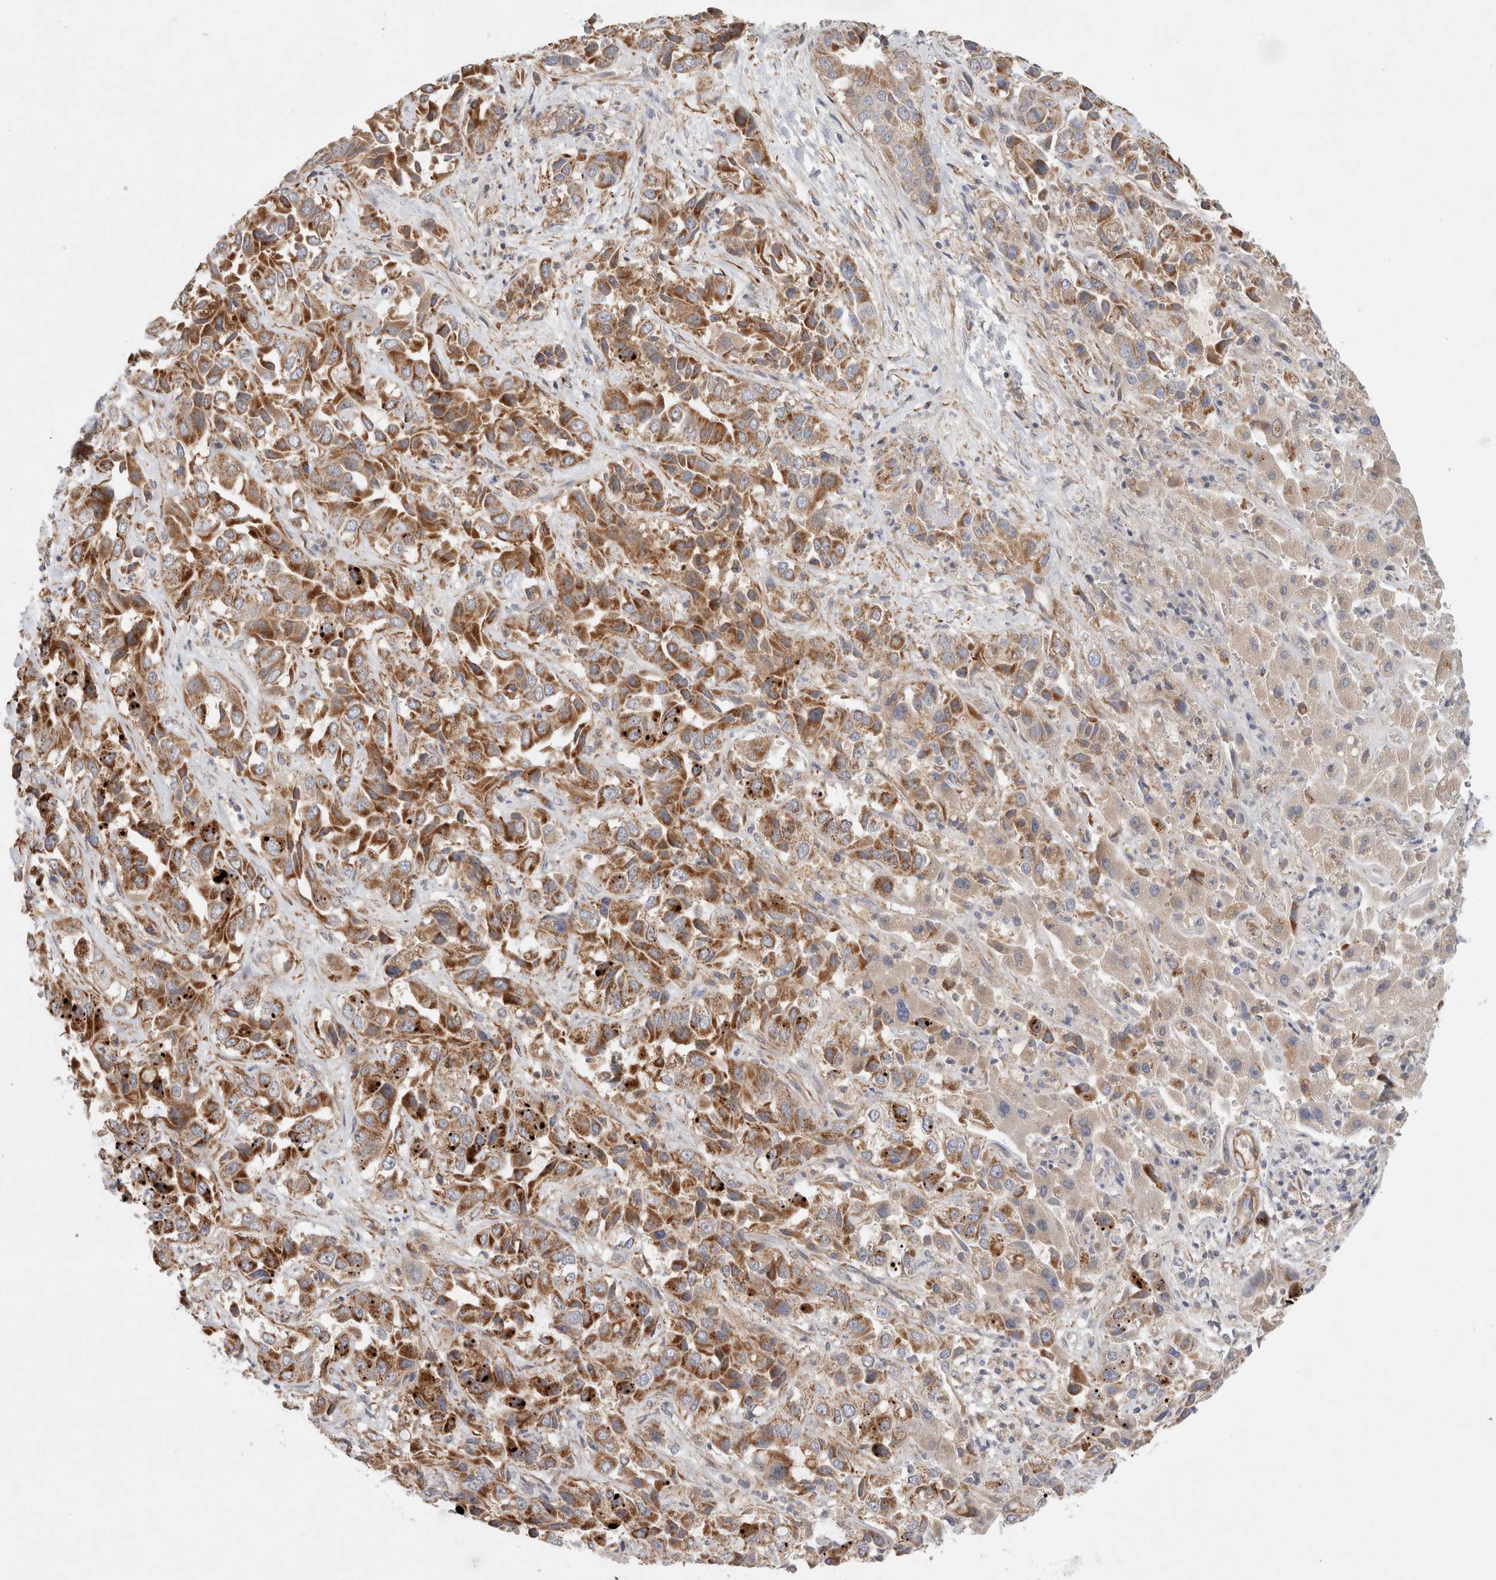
{"staining": {"intensity": "moderate", "quantity": ">75%", "location": "cytoplasmic/membranous"}, "tissue": "liver cancer", "cell_type": "Tumor cells", "image_type": "cancer", "snomed": [{"axis": "morphology", "description": "Cholangiocarcinoma"}, {"axis": "topography", "description": "Liver"}], "caption": "Immunohistochemistry (DAB) staining of human liver cancer (cholangiocarcinoma) demonstrates moderate cytoplasmic/membranous protein positivity in approximately >75% of tumor cells.", "gene": "MRPS28", "patient": {"sex": "female", "age": 52}}